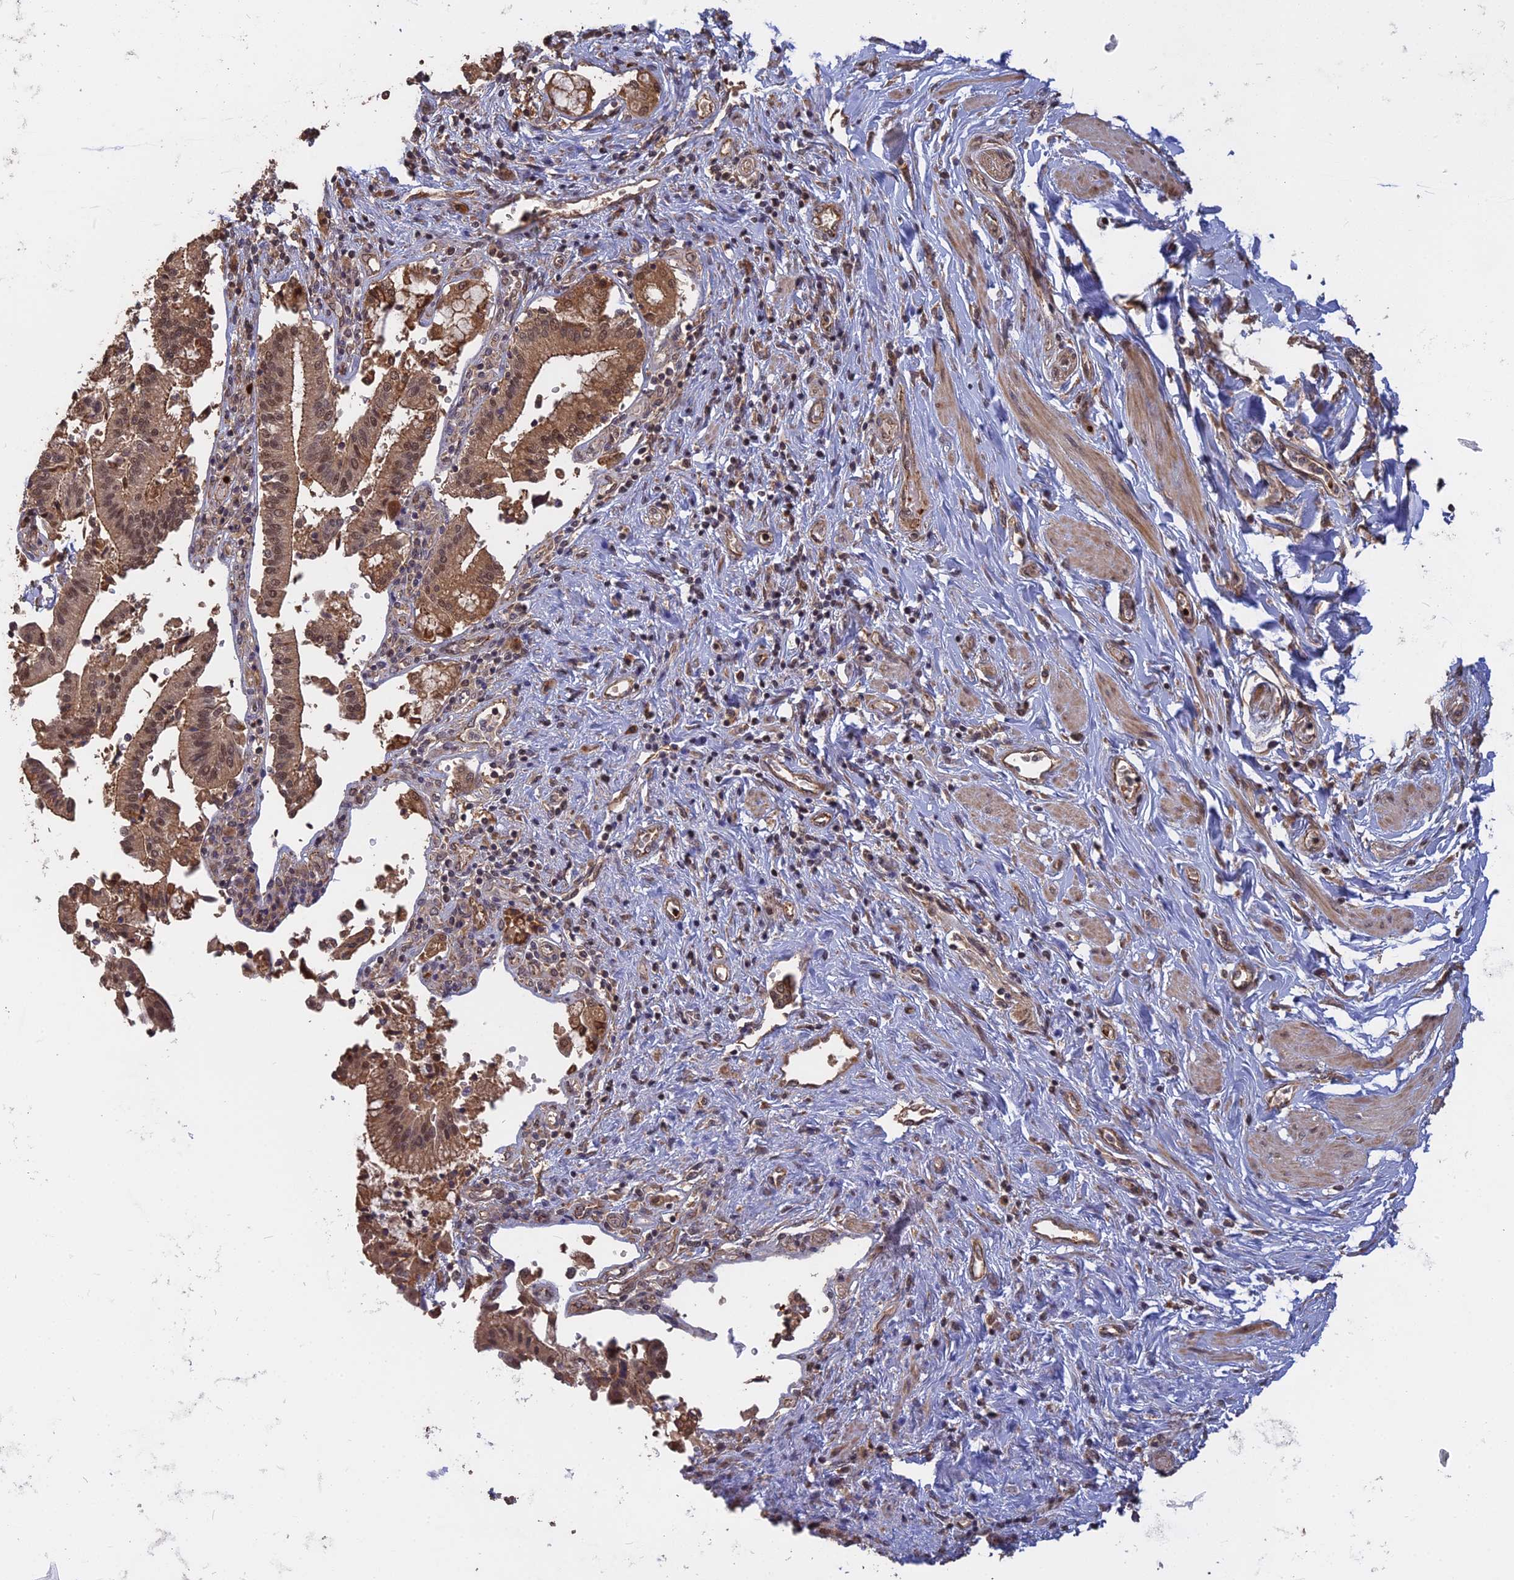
{"staining": {"intensity": "moderate", "quantity": ">75%", "location": "cytoplasmic/membranous,nuclear"}, "tissue": "pancreatic cancer", "cell_type": "Tumor cells", "image_type": "cancer", "snomed": [{"axis": "morphology", "description": "Adenocarcinoma, NOS"}, {"axis": "topography", "description": "Pancreas"}], "caption": "The micrograph reveals immunohistochemical staining of pancreatic cancer. There is moderate cytoplasmic/membranous and nuclear positivity is identified in approximately >75% of tumor cells. (IHC, brightfield microscopy, high magnification).", "gene": "ARHGAP40", "patient": {"sex": "male", "age": 46}}